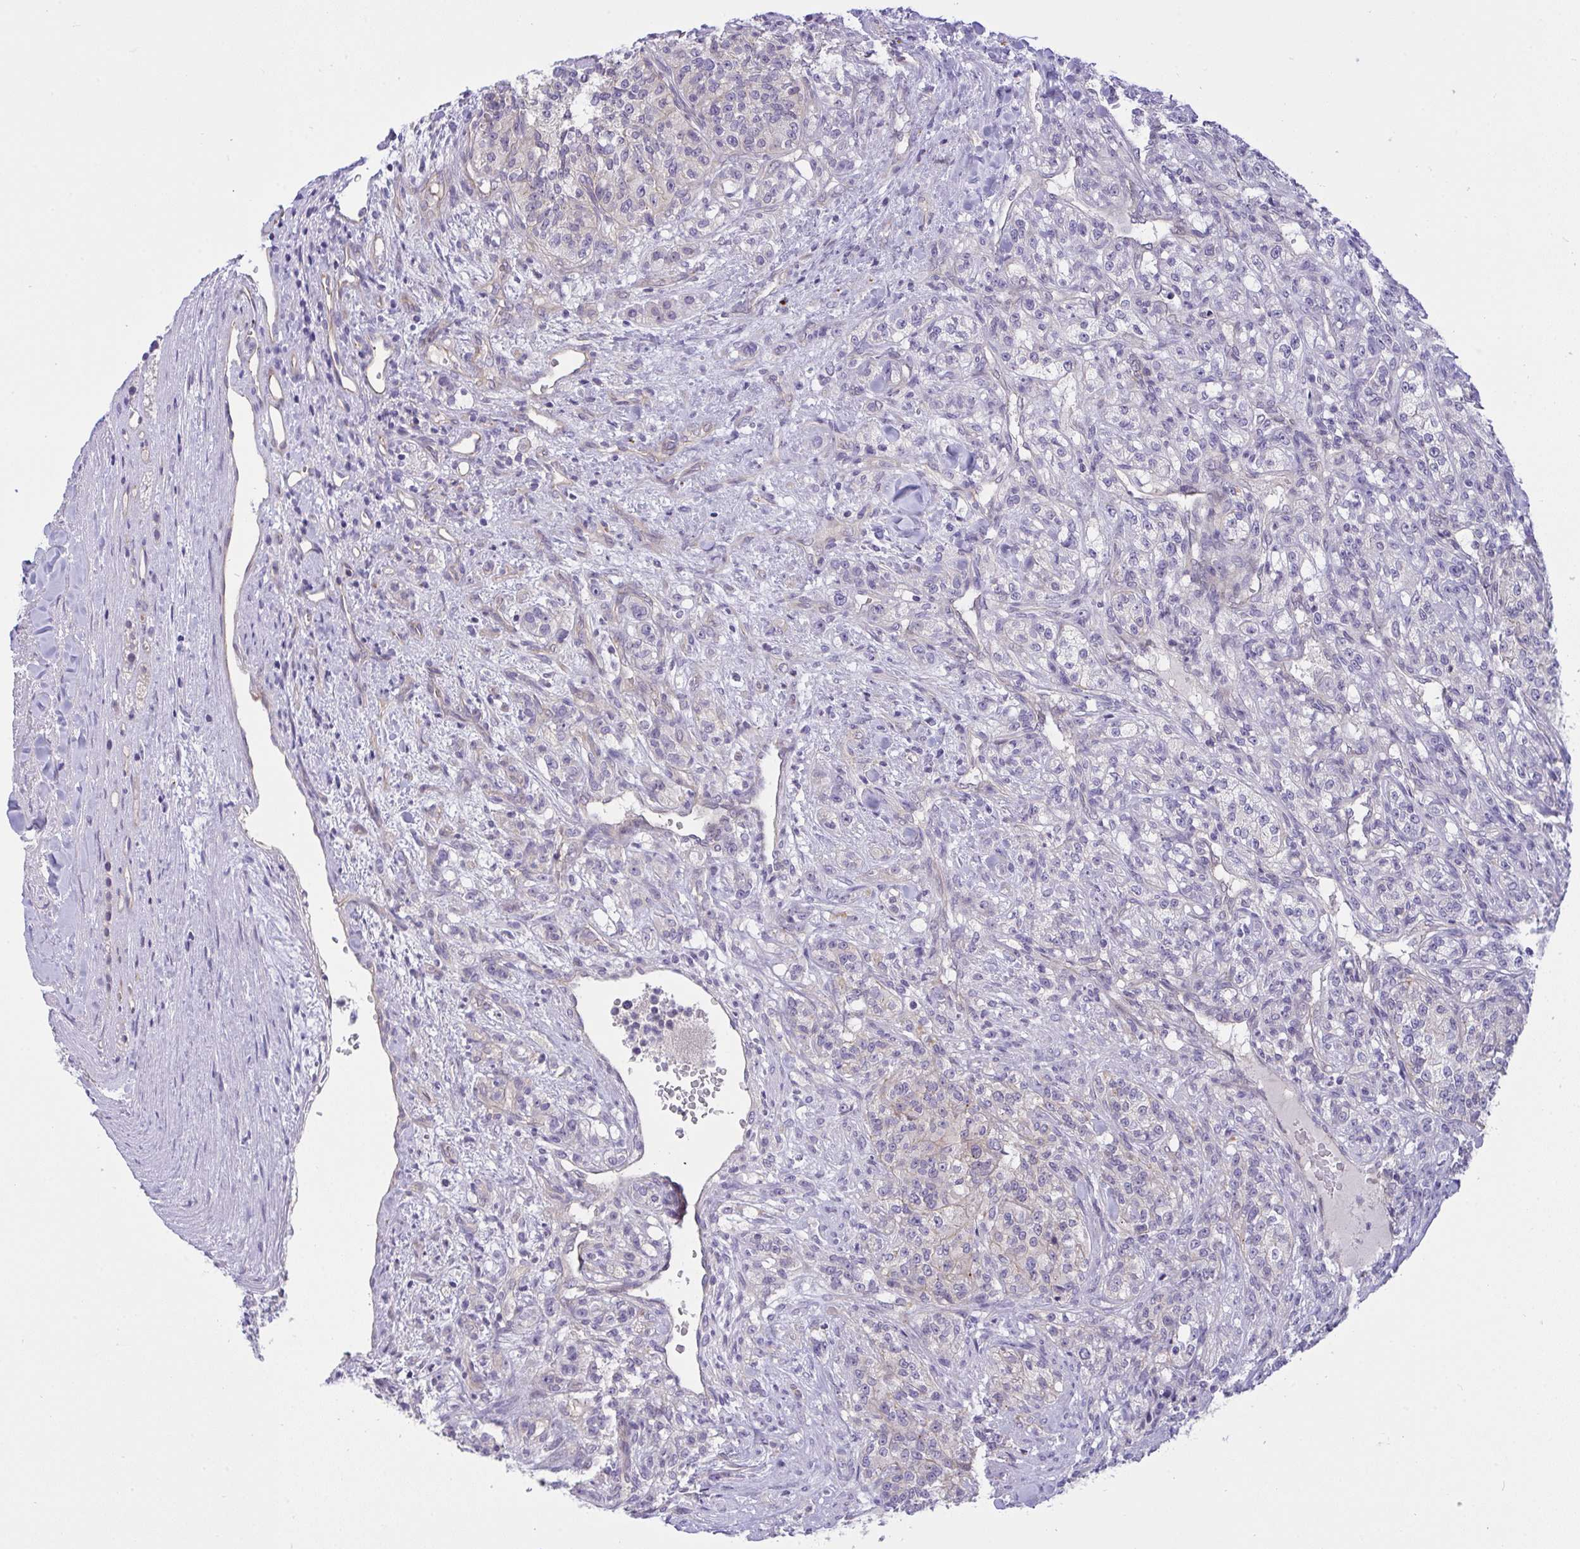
{"staining": {"intensity": "negative", "quantity": "none", "location": "none"}, "tissue": "renal cancer", "cell_type": "Tumor cells", "image_type": "cancer", "snomed": [{"axis": "morphology", "description": "Adenocarcinoma, NOS"}, {"axis": "topography", "description": "Kidney"}], "caption": "Tumor cells show no significant positivity in renal cancer.", "gene": "HOXD12", "patient": {"sex": "female", "age": 63}}